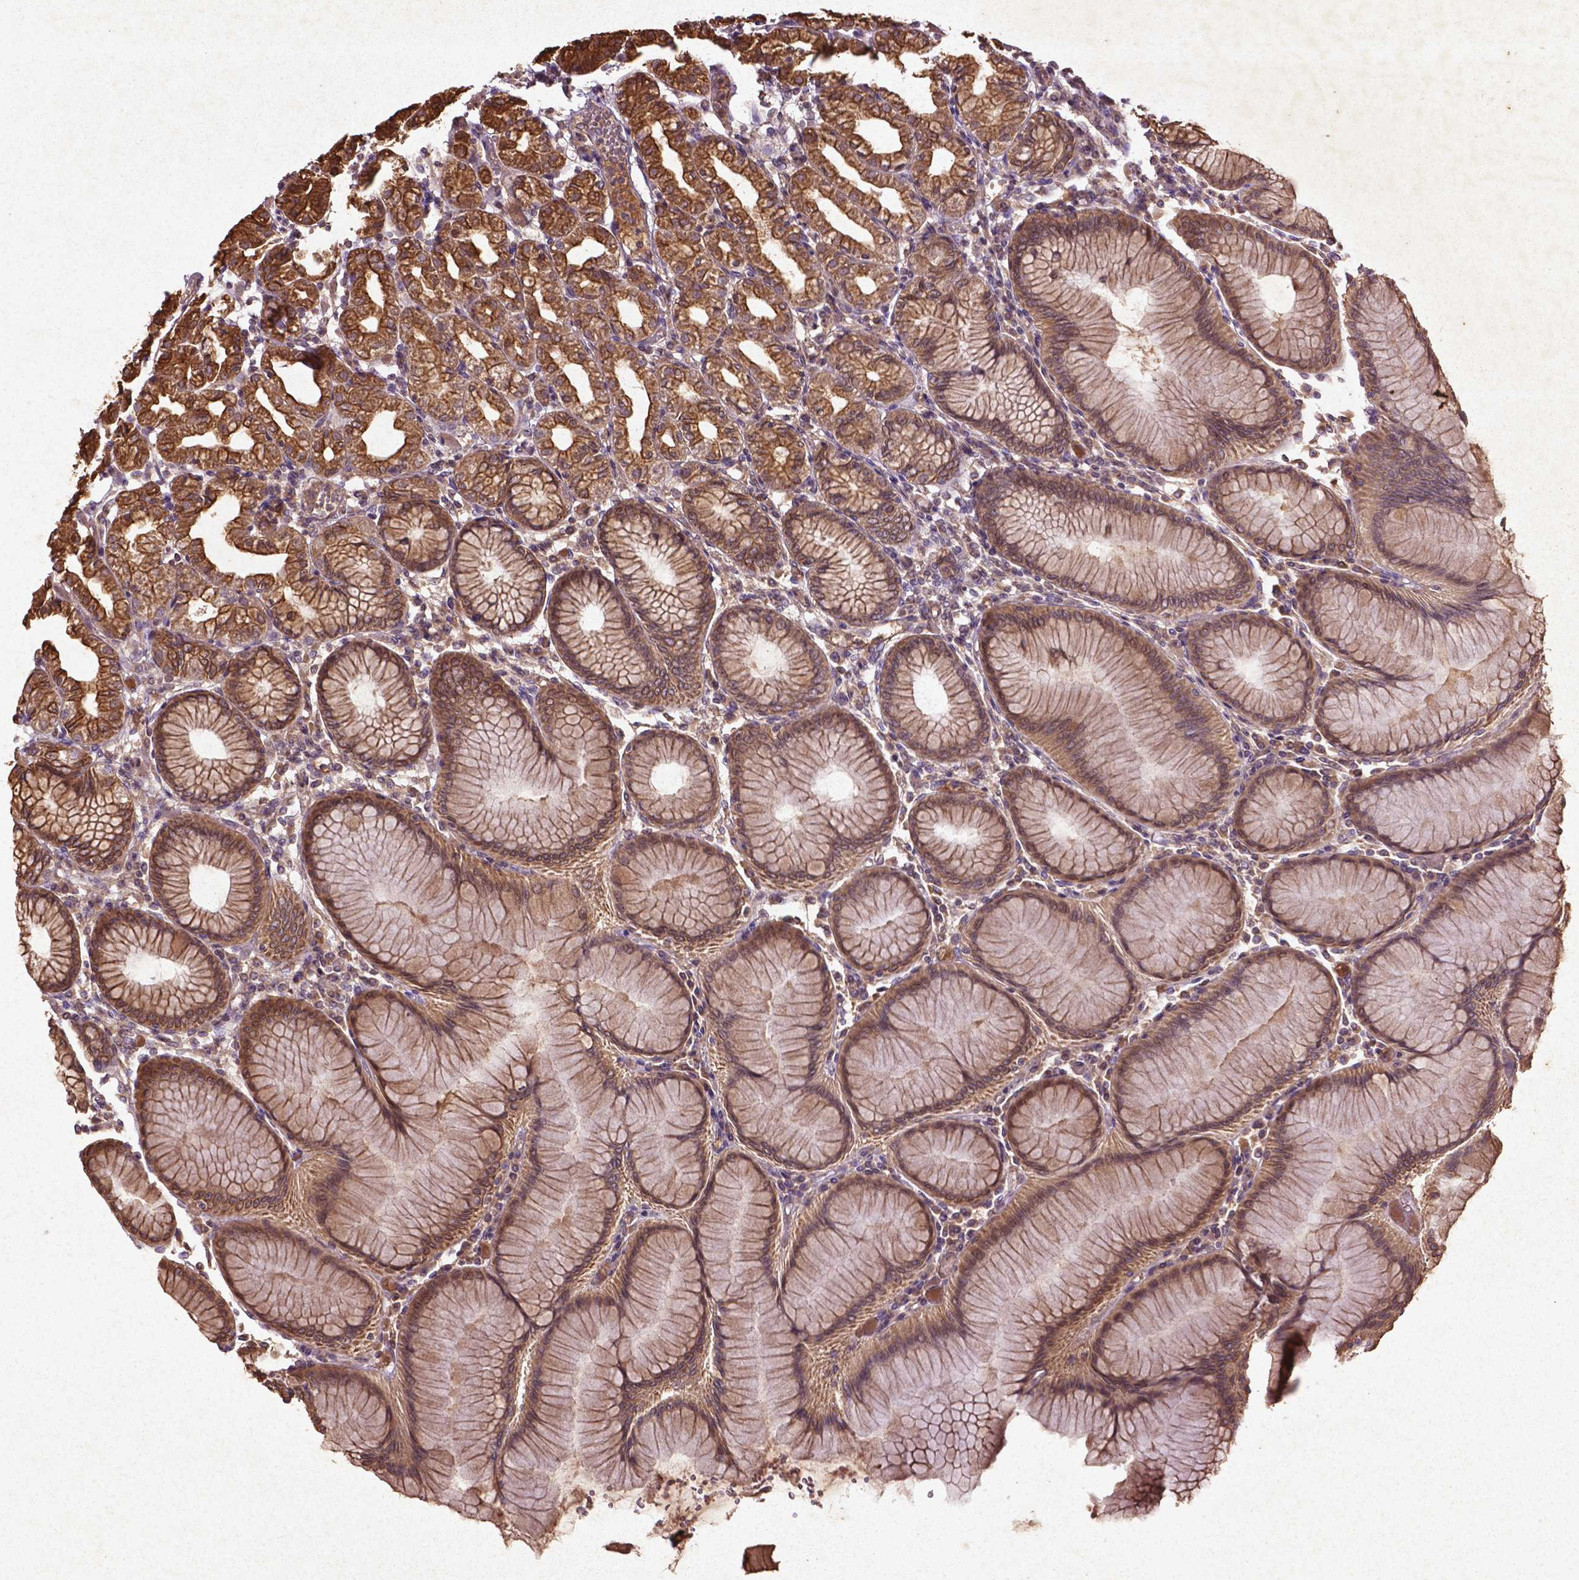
{"staining": {"intensity": "moderate", "quantity": ">75%", "location": "cytoplasmic/membranous"}, "tissue": "stomach", "cell_type": "Glandular cells", "image_type": "normal", "snomed": [{"axis": "morphology", "description": "Normal tissue, NOS"}, {"axis": "topography", "description": "Skeletal muscle"}, {"axis": "topography", "description": "Stomach"}], "caption": "A histopathology image of stomach stained for a protein reveals moderate cytoplasmic/membranous brown staining in glandular cells.", "gene": "COQ2", "patient": {"sex": "female", "age": 57}}